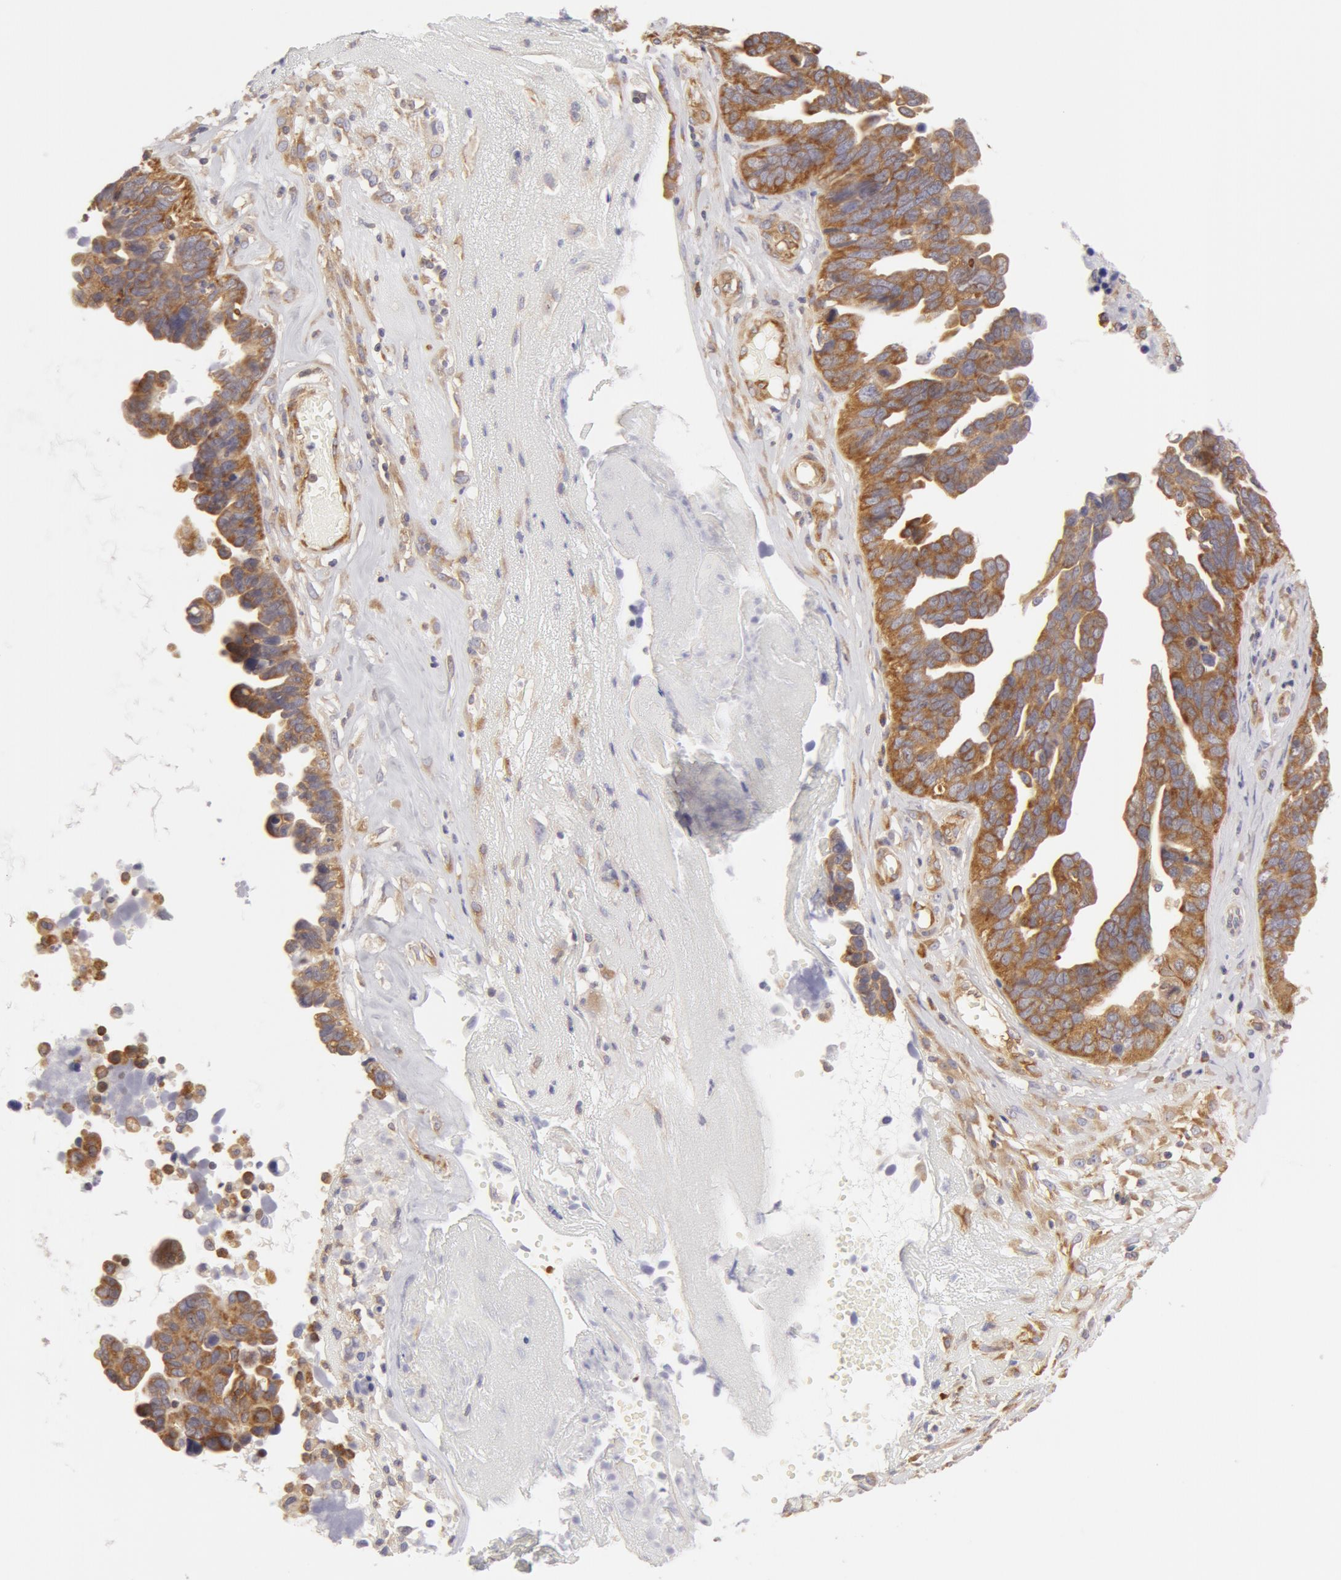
{"staining": {"intensity": "moderate", "quantity": ">75%", "location": "cytoplasmic/membranous"}, "tissue": "ovarian cancer", "cell_type": "Tumor cells", "image_type": "cancer", "snomed": [{"axis": "morphology", "description": "Cystadenocarcinoma, serous, NOS"}, {"axis": "topography", "description": "Ovary"}], "caption": "Ovarian serous cystadenocarcinoma was stained to show a protein in brown. There is medium levels of moderate cytoplasmic/membranous expression in approximately >75% of tumor cells. (Brightfield microscopy of DAB IHC at high magnification).", "gene": "DDX3Y", "patient": {"sex": "female", "age": 64}}